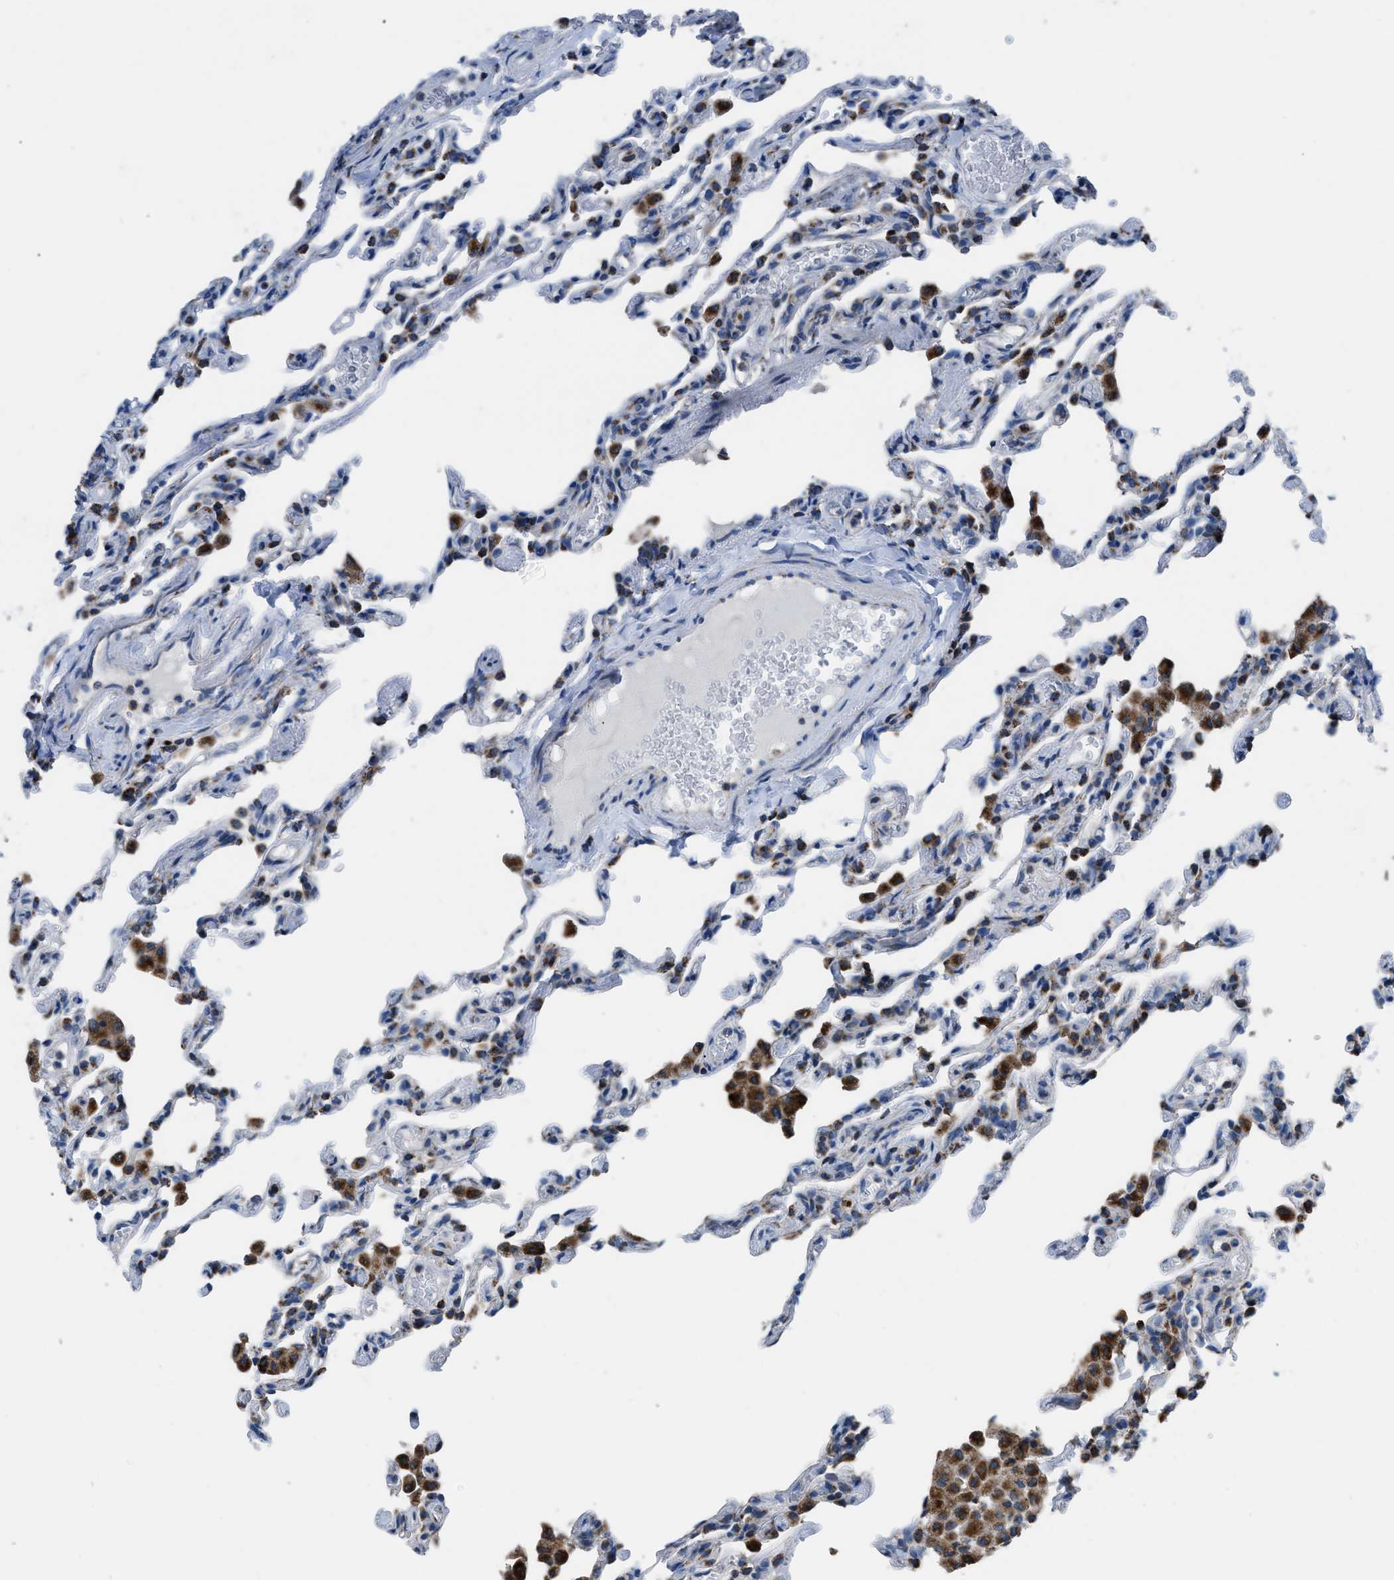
{"staining": {"intensity": "strong", "quantity": "<25%", "location": "cytoplasmic/membranous"}, "tissue": "lung", "cell_type": "Alveolar cells", "image_type": "normal", "snomed": [{"axis": "morphology", "description": "Normal tissue, NOS"}, {"axis": "topography", "description": "Lung"}], "caption": "High-magnification brightfield microscopy of normal lung stained with DAB (brown) and counterstained with hematoxylin (blue). alveolar cells exhibit strong cytoplasmic/membranous expression is present in about<25% of cells.", "gene": "ETFB", "patient": {"sex": "male", "age": 21}}